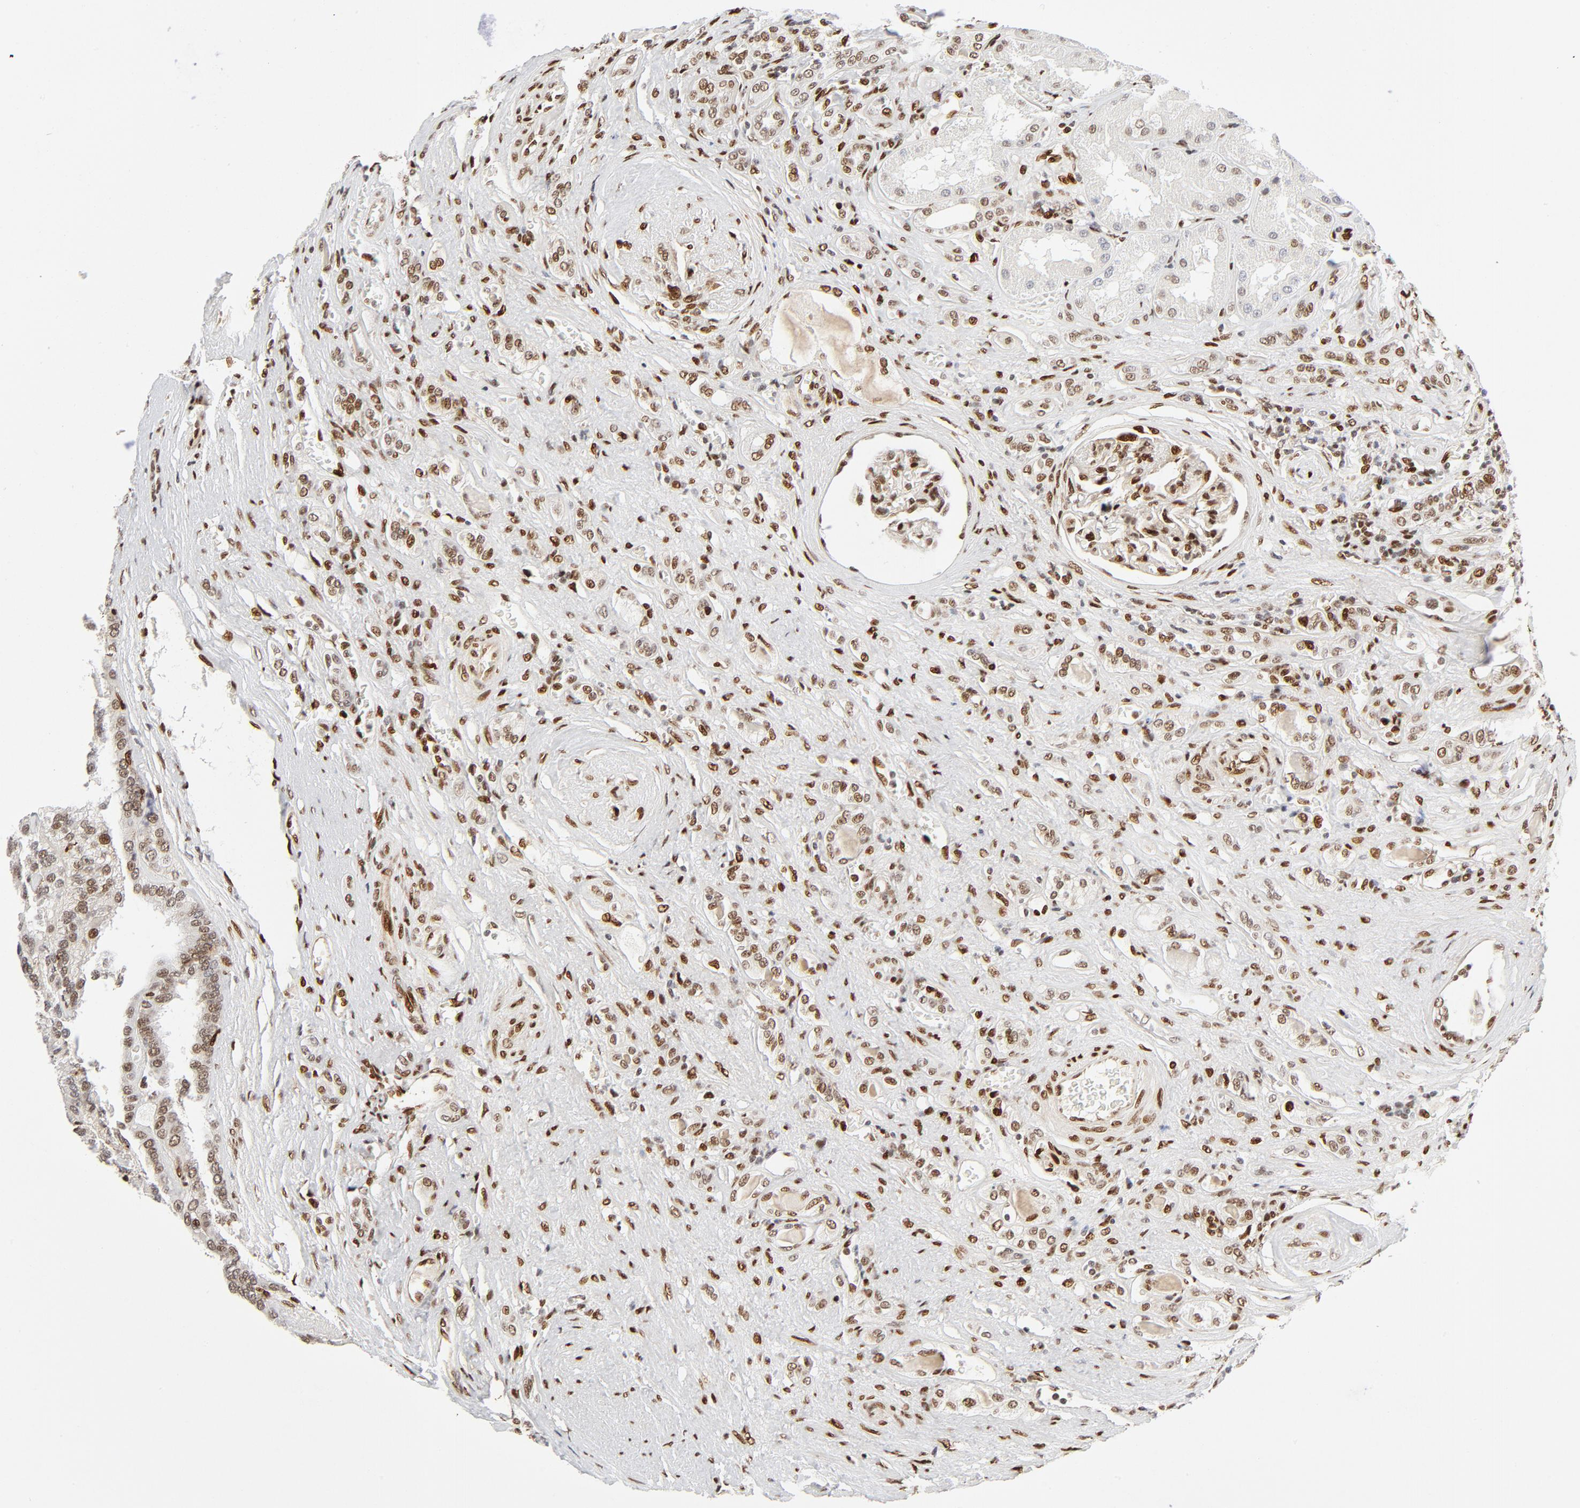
{"staining": {"intensity": "moderate", "quantity": ">75%", "location": "nuclear"}, "tissue": "renal cancer", "cell_type": "Tumor cells", "image_type": "cancer", "snomed": [{"axis": "morphology", "description": "Adenocarcinoma, NOS"}, {"axis": "topography", "description": "Kidney"}], "caption": "Immunohistochemical staining of renal cancer displays medium levels of moderate nuclear protein expression in approximately >75% of tumor cells. The staining was performed using DAB, with brown indicating positive protein expression. Nuclei are stained blue with hematoxylin.", "gene": "MEF2A", "patient": {"sex": "male", "age": 46}}